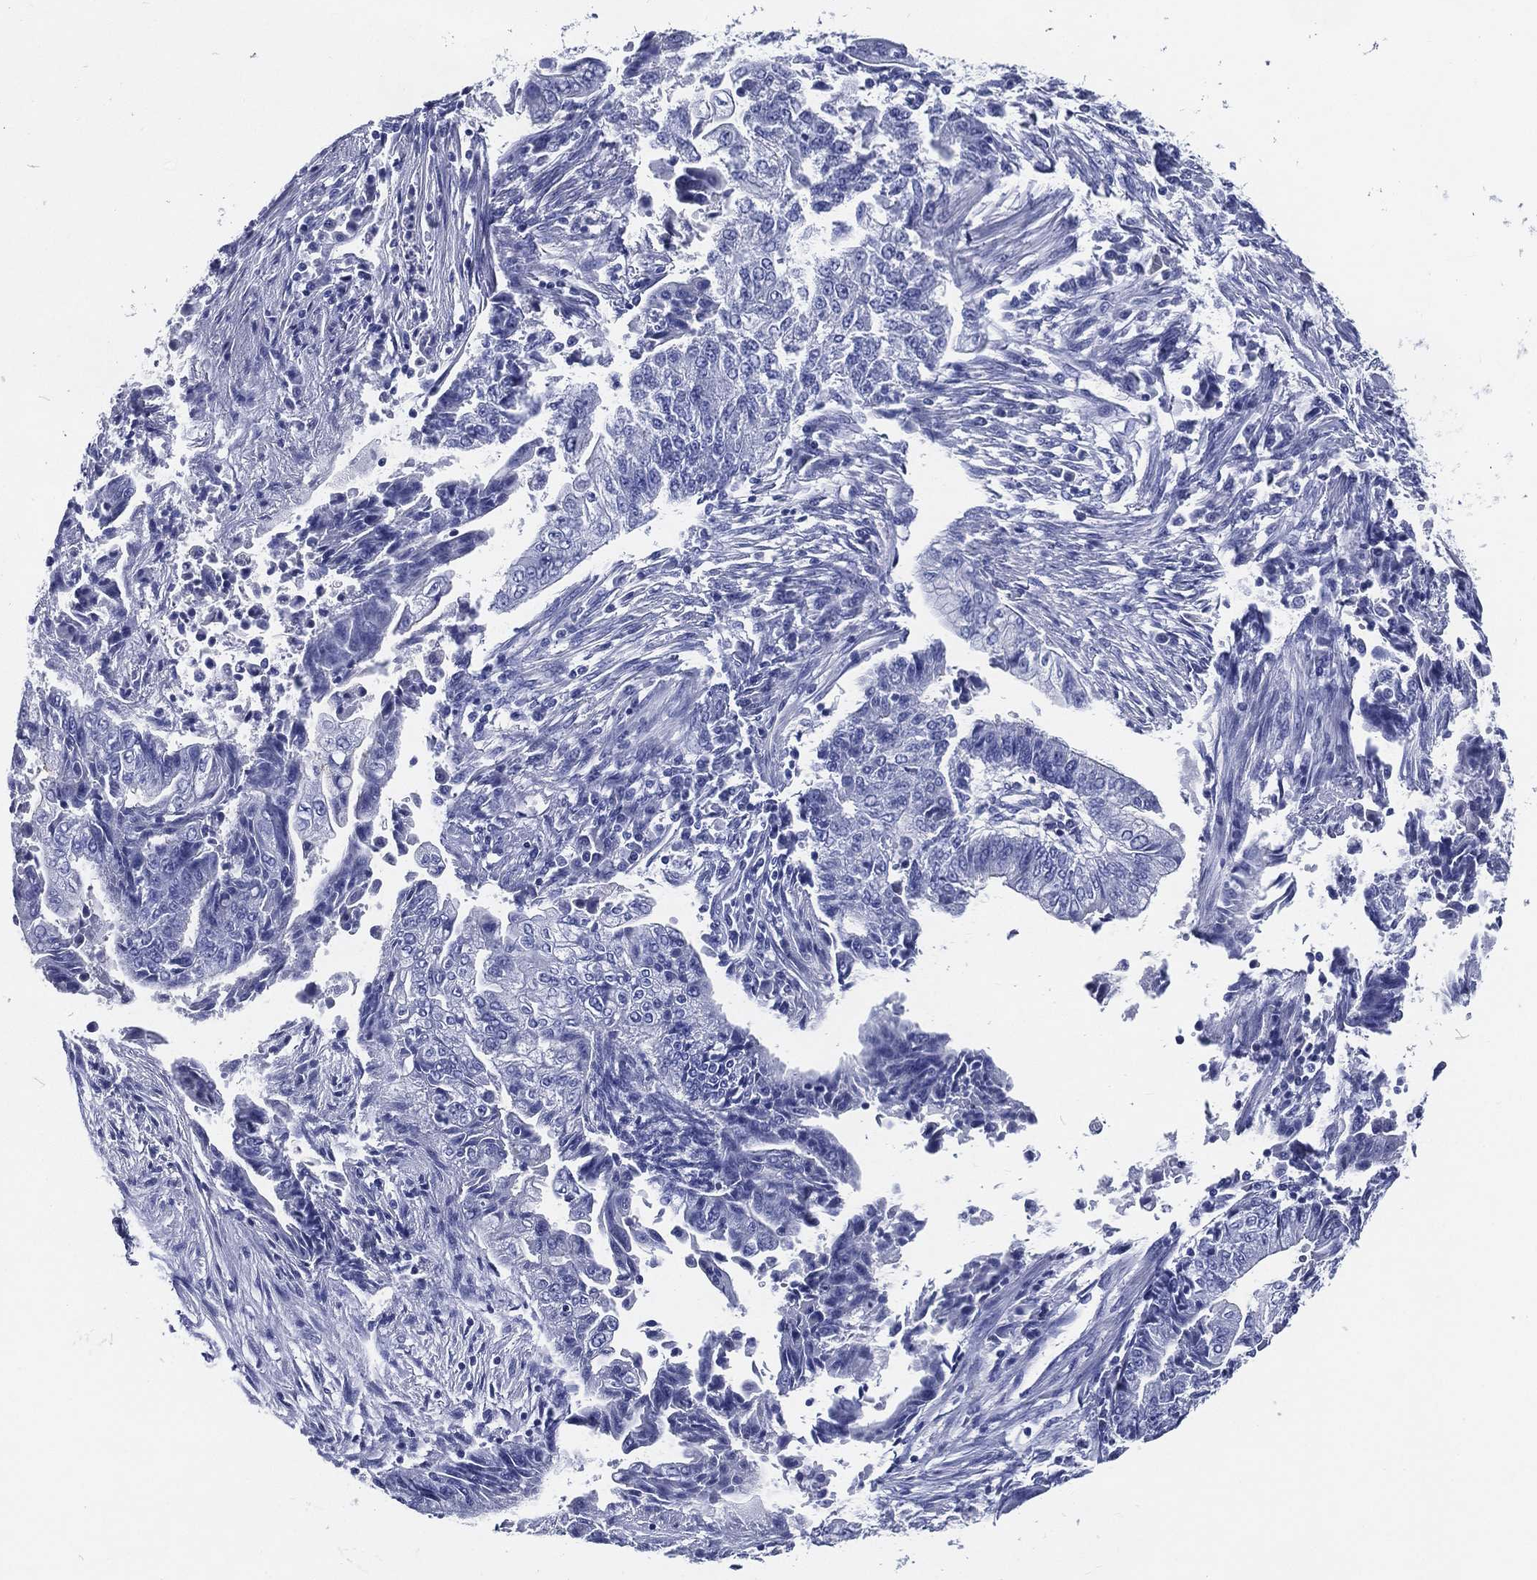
{"staining": {"intensity": "negative", "quantity": "none", "location": "none"}, "tissue": "endometrial cancer", "cell_type": "Tumor cells", "image_type": "cancer", "snomed": [{"axis": "morphology", "description": "Adenocarcinoma, NOS"}, {"axis": "topography", "description": "Uterus"}, {"axis": "topography", "description": "Endometrium"}], "caption": "This is a micrograph of immunohistochemistry staining of endometrial cancer (adenocarcinoma), which shows no staining in tumor cells.", "gene": "ACE2", "patient": {"sex": "female", "age": 54}}